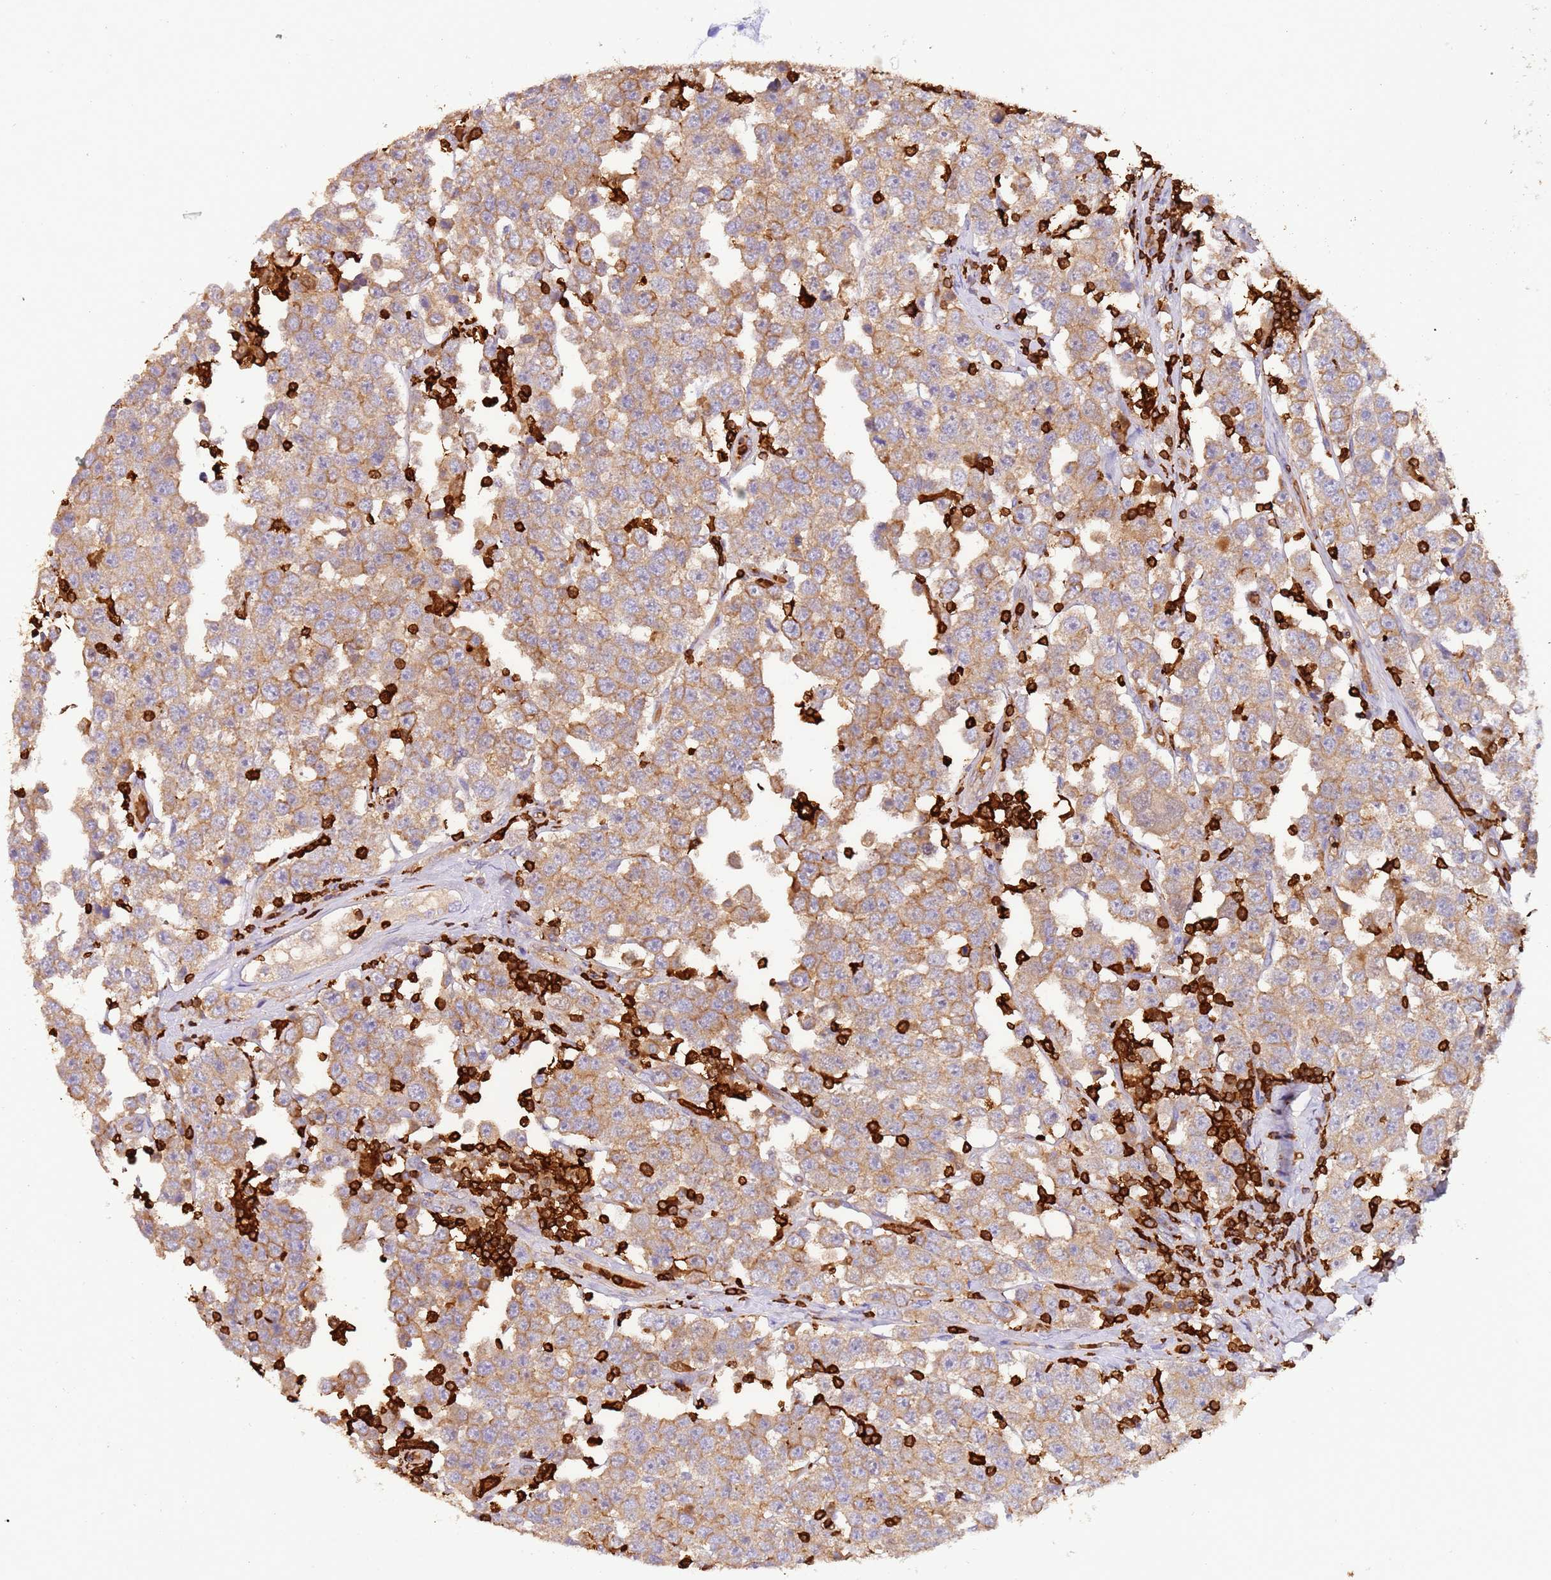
{"staining": {"intensity": "moderate", "quantity": ">75%", "location": "cytoplasmic/membranous"}, "tissue": "testis cancer", "cell_type": "Tumor cells", "image_type": "cancer", "snomed": [{"axis": "morphology", "description": "Seminoma, NOS"}, {"axis": "topography", "description": "Testis"}], "caption": "Testis seminoma stained with IHC exhibits moderate cytoplasmic/membranous positivity in about >75% of tumor cells. The protein of interest is stained brown, and the nuclei are stained in blue (DAB (3,3'-diaminobenzidine) IHC with brightfield microscopy, high magnification).", "gene": "OR6P1", "patient": {"sex": "male", "age": 28}}